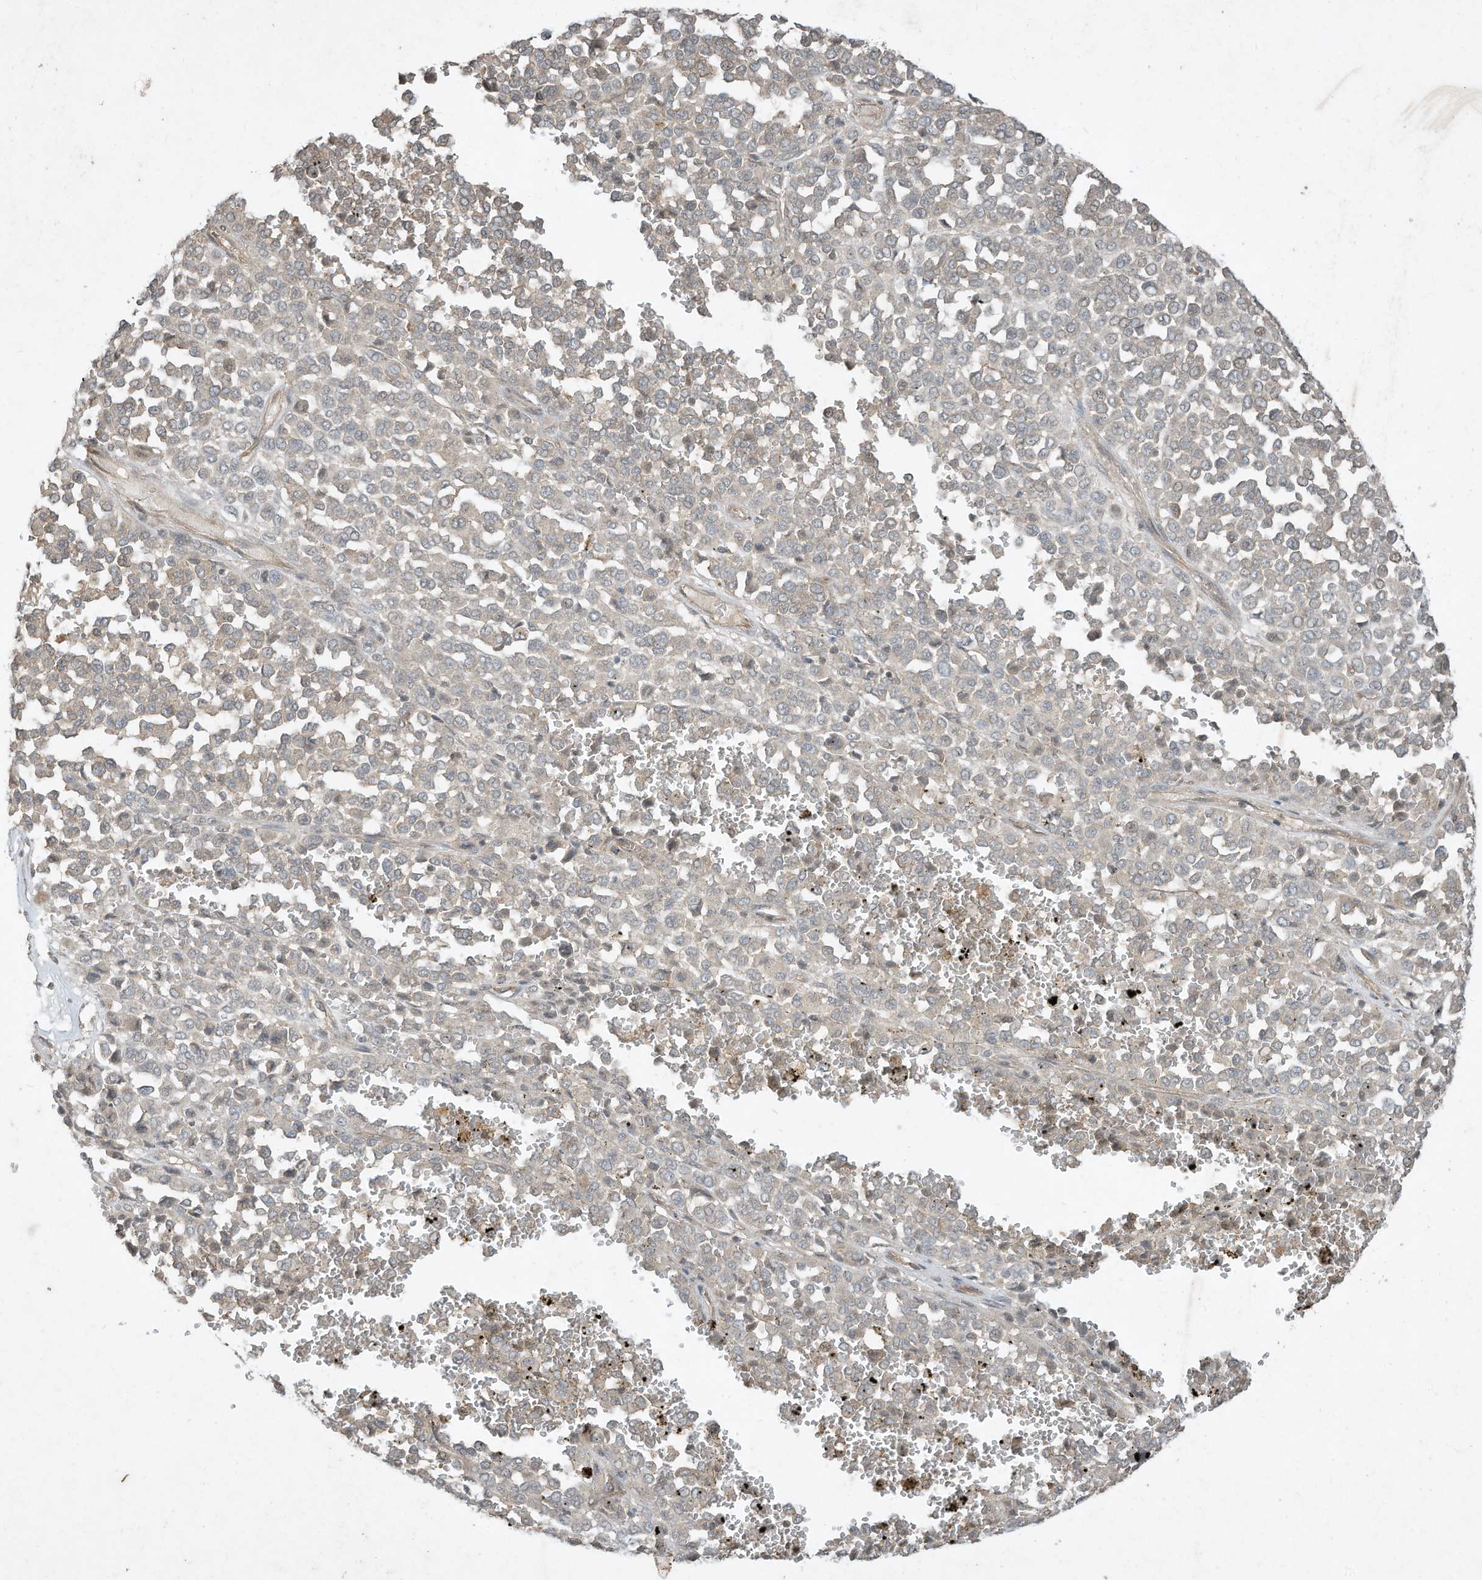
{"staining": {"intensity": "negative", "quantity": "none", "location": "none"}, "tissue": "melanoma", "cell_type": "Tumor cells", "image_type": "cancer", "snomed": [{"axis": "morphology", "description": "Malignant melanoma, Metastatic site"}, {"axis": "topography", "description": "Pancreas"}], "caption": "Immunohistochemistry (IHC) micrograph of neoplastic tissue: human malignant melanoma (metastatic site) stained with DAB displays no significant protein staining in tumor cells.", "gene": "MATN2", "patient": {"sex": "female", "age": 30}}